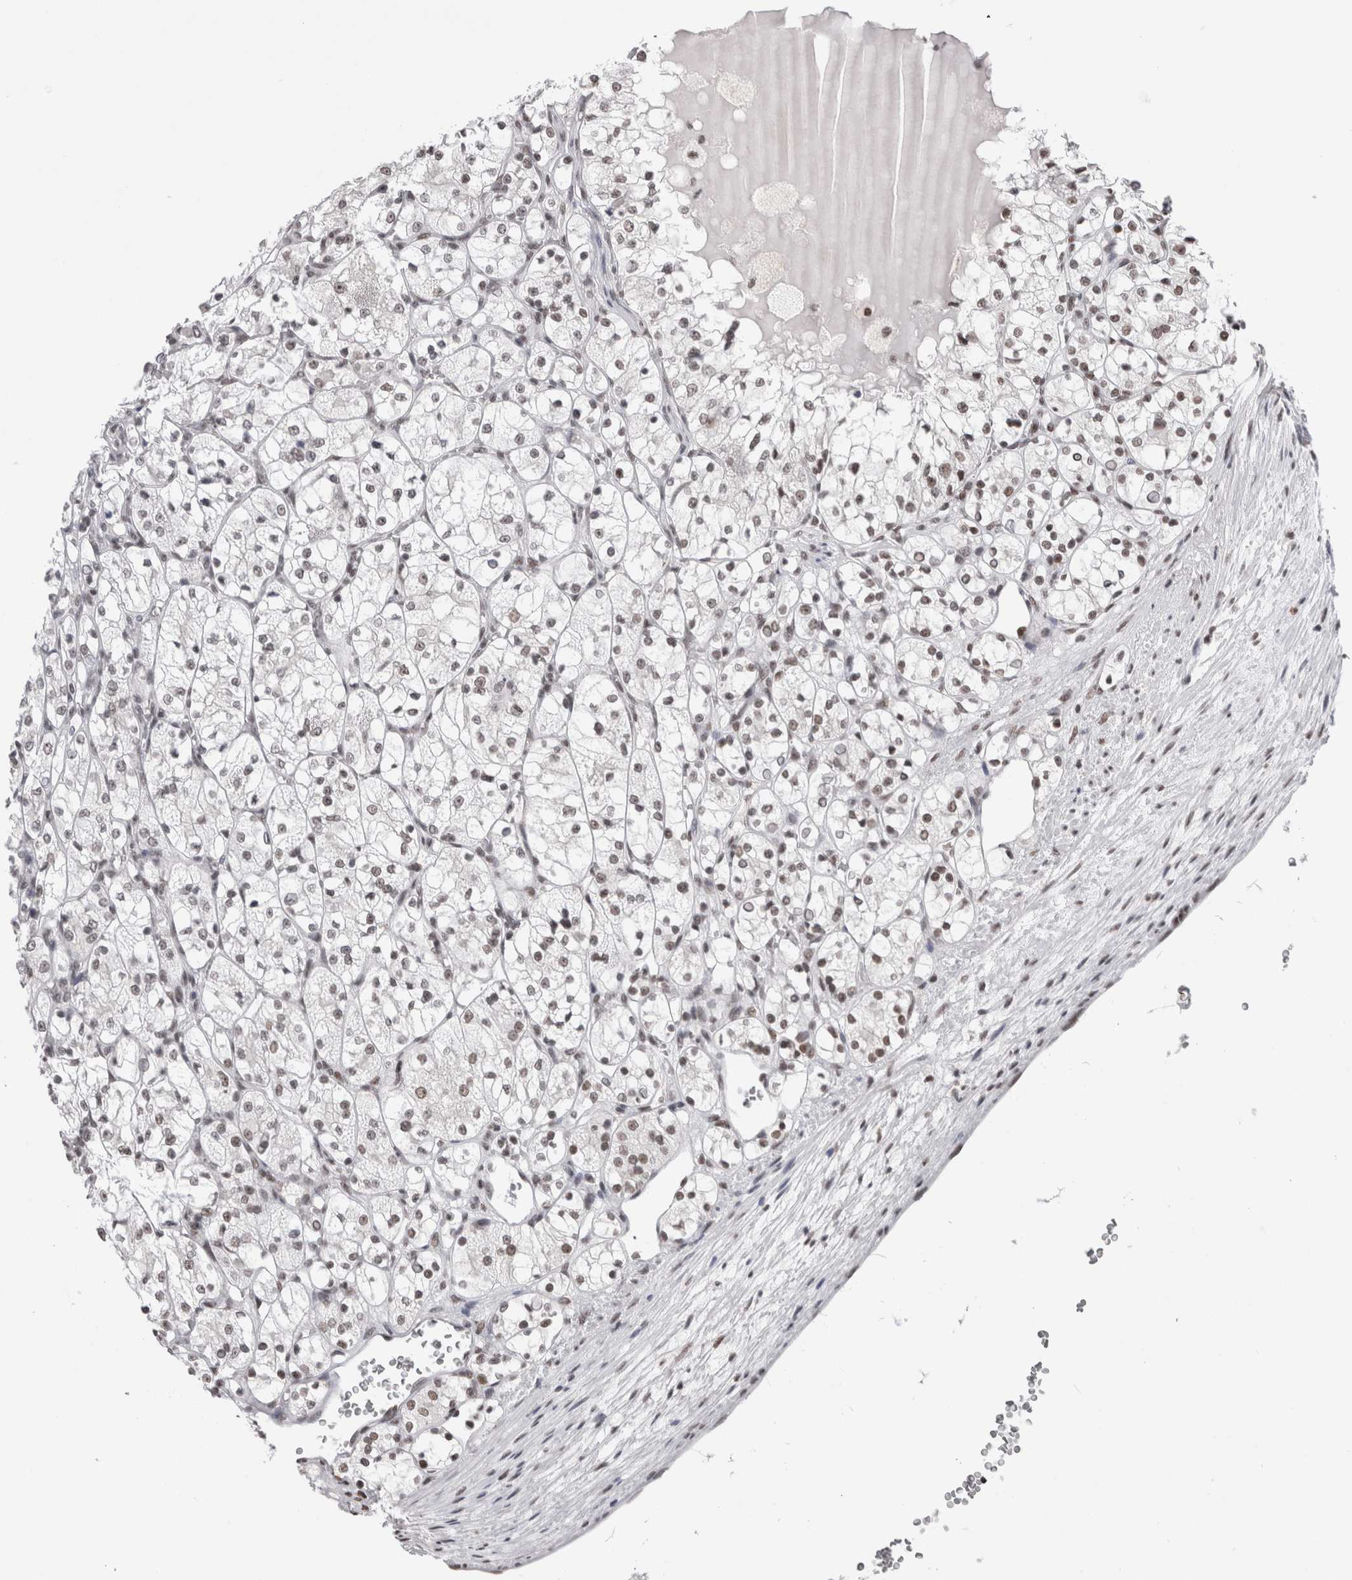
{"staining": {"intensity": "moderate", "quantity": ">75%", "location": "nuclear"}, "tissue": "renal cancer", "cell_type": "Tumor cells", "image_type": "cancer", "snomed": [{"axis": "morphology", "description": "Adenocarcinoma, NOS"}, {"axis": "topography", "description": "Kidney"}], "caption": "Human renal cancer stained for a protein (brown) reveals moderate nuclear positive staining in approximately >75% of tumor cells.", "gene": "SMC1A", "patient": {"sex": "female", "age": 69}}